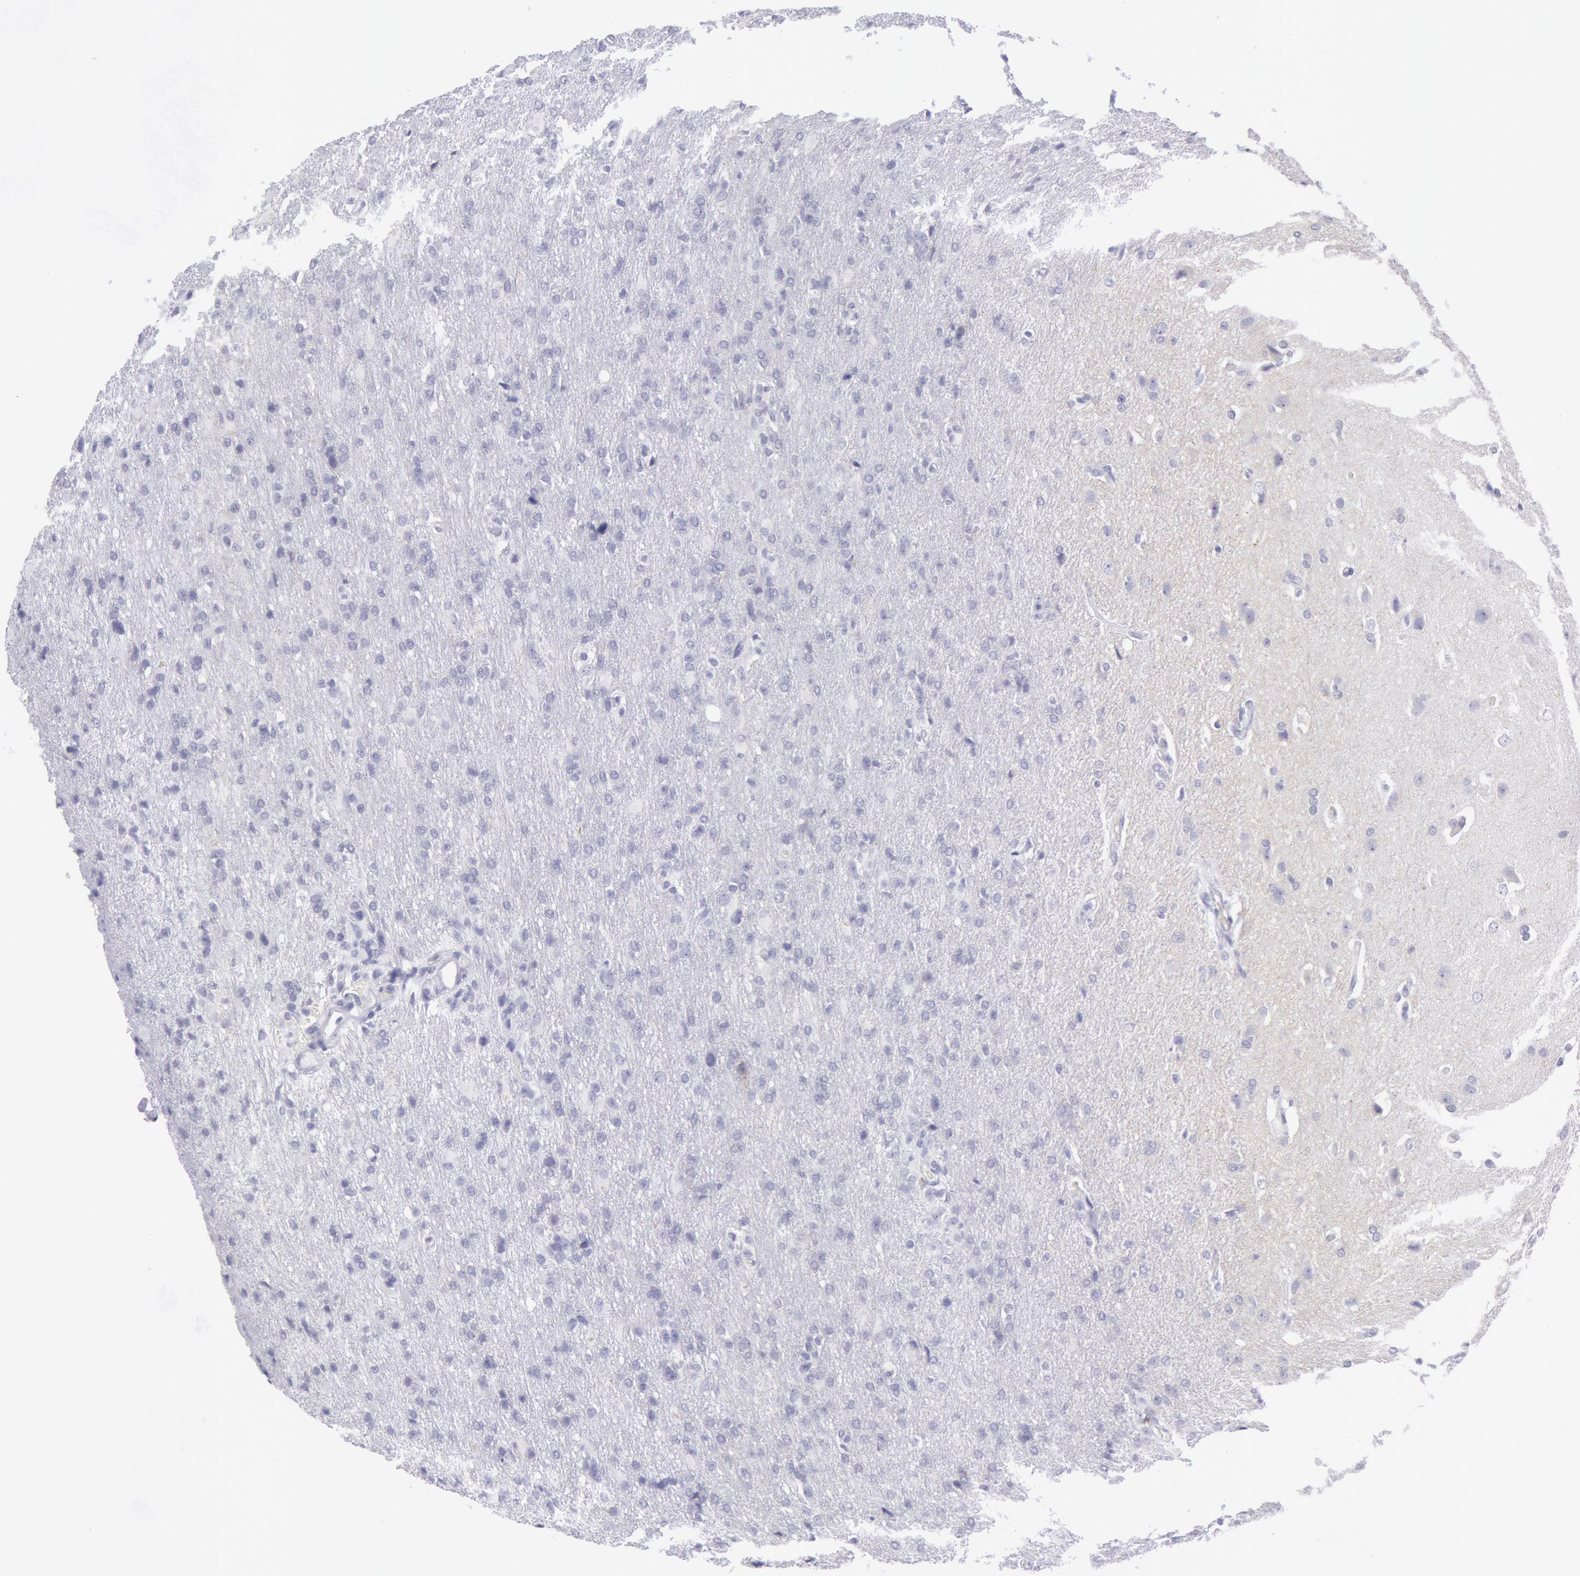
{"staining": {"intensity": "negative", "quantity": "none", "location": "none"}, "tissue": "glioma", "cell_type": "Tumor cells", "image_type": "cancer", "snomed": [{"axis": "morphology", "description": "Glioma, malignant, High grade"}, {"axis": "topography", "description": "Brain"}], "caption": "The immunohistochemistry (IHC) micrograph has no significant positivity in tumor cells of glioma tissue.", "gene": "CDH13", "patient": {"sex": "male", "age": 68}}